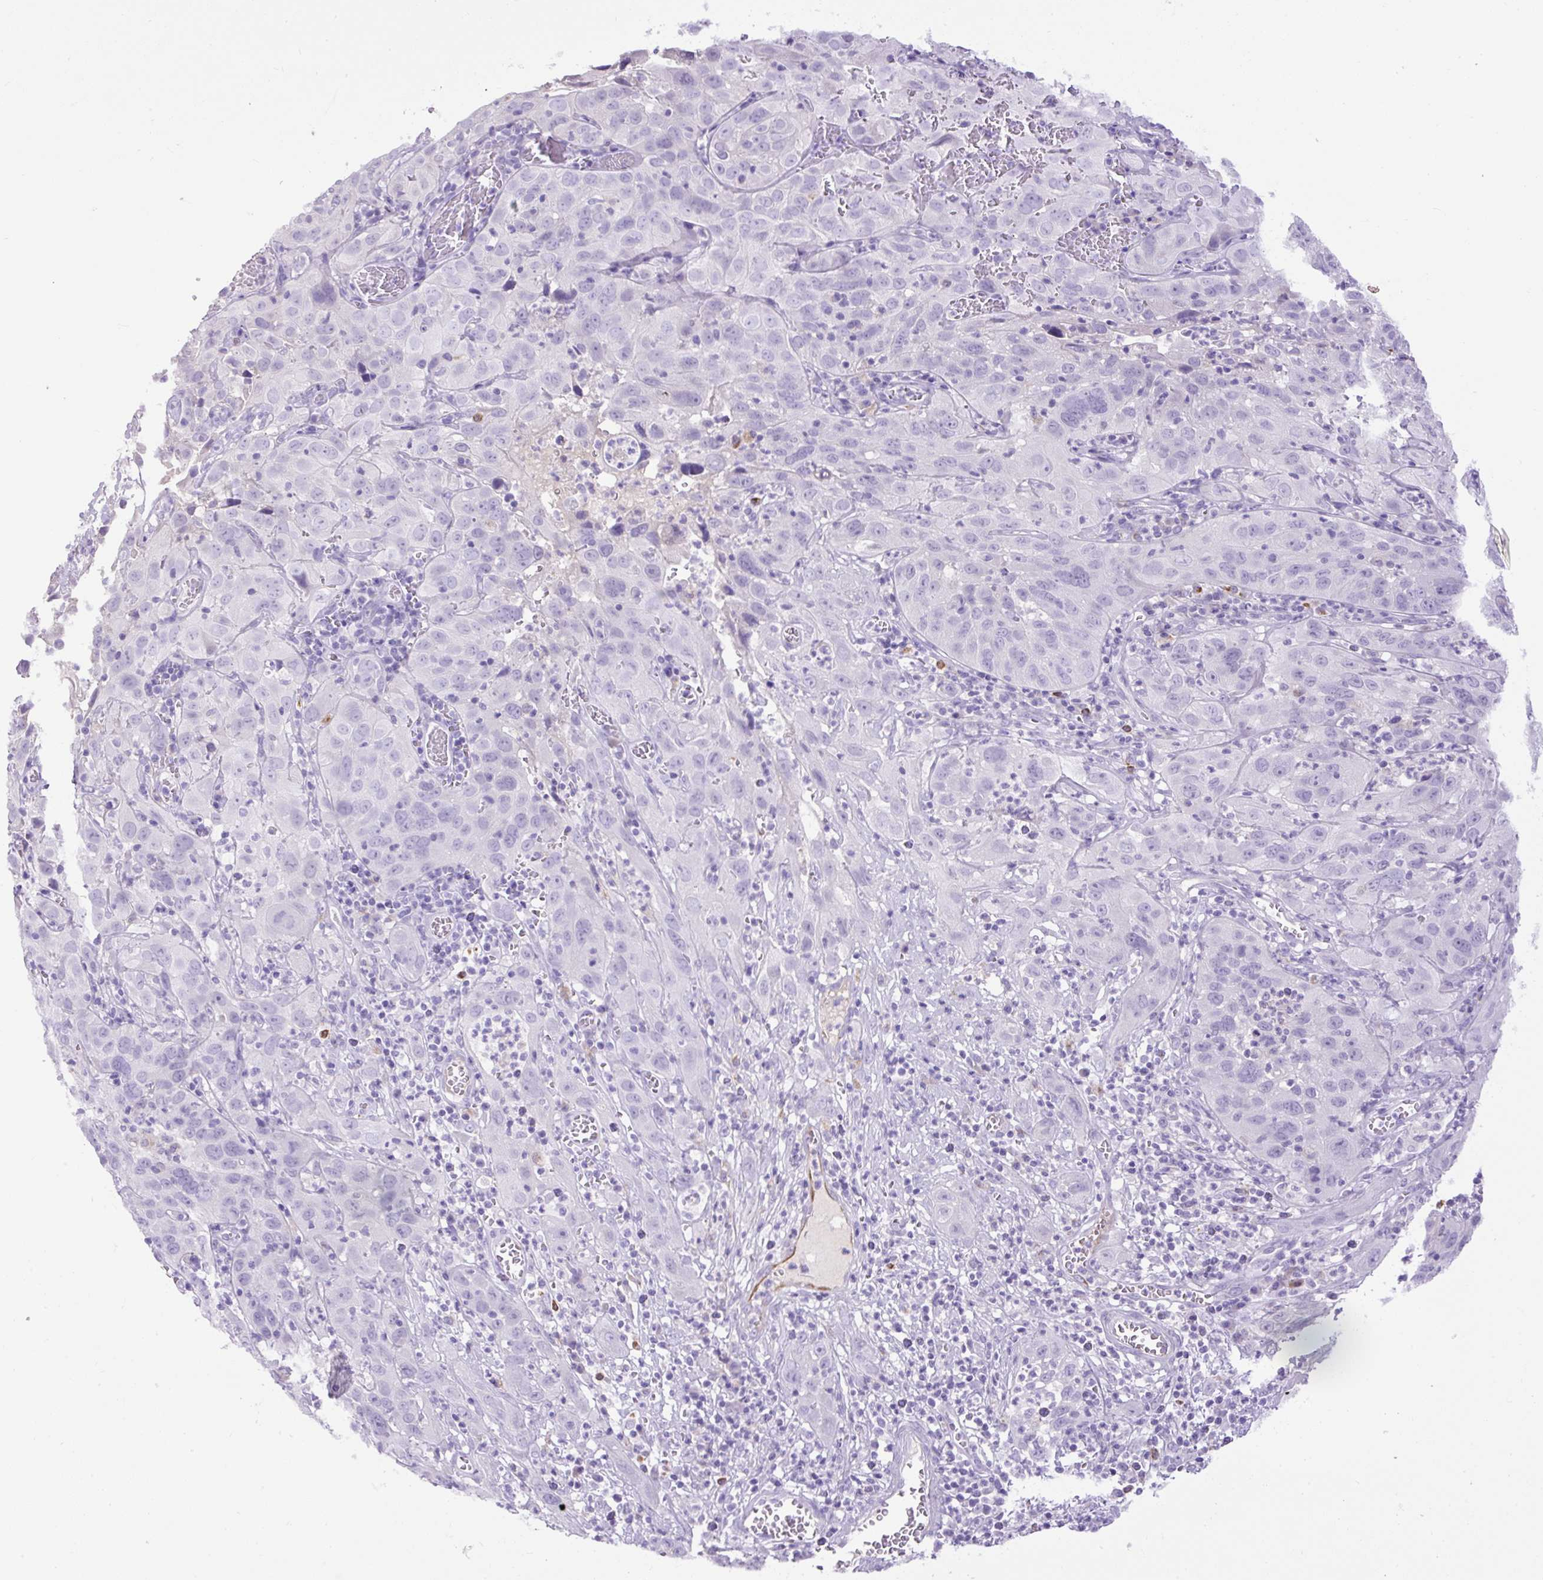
{"staining": {"intensity": "negative", "quantity": "none", "location": "none"}, "tissue": "cervical cancer", "cell_type": "Tumor cells", "image_type": "cancer", "snomed": [{"axis": "morphology", "description": "Squamous cell carcinoma, NOS"}, {"axis": "topography", "description": "Cervix"}], "caption": "Cervical squamous cell carcinoma was stained to show a protein in brown. There is no significant staining in tumor cells. The staining is performed using DAB brown chromogen with nuclei counter-stained in using hematoxylin.", "gene": "SPTBN5", "patient": {"sex": "female", "age": 32}}